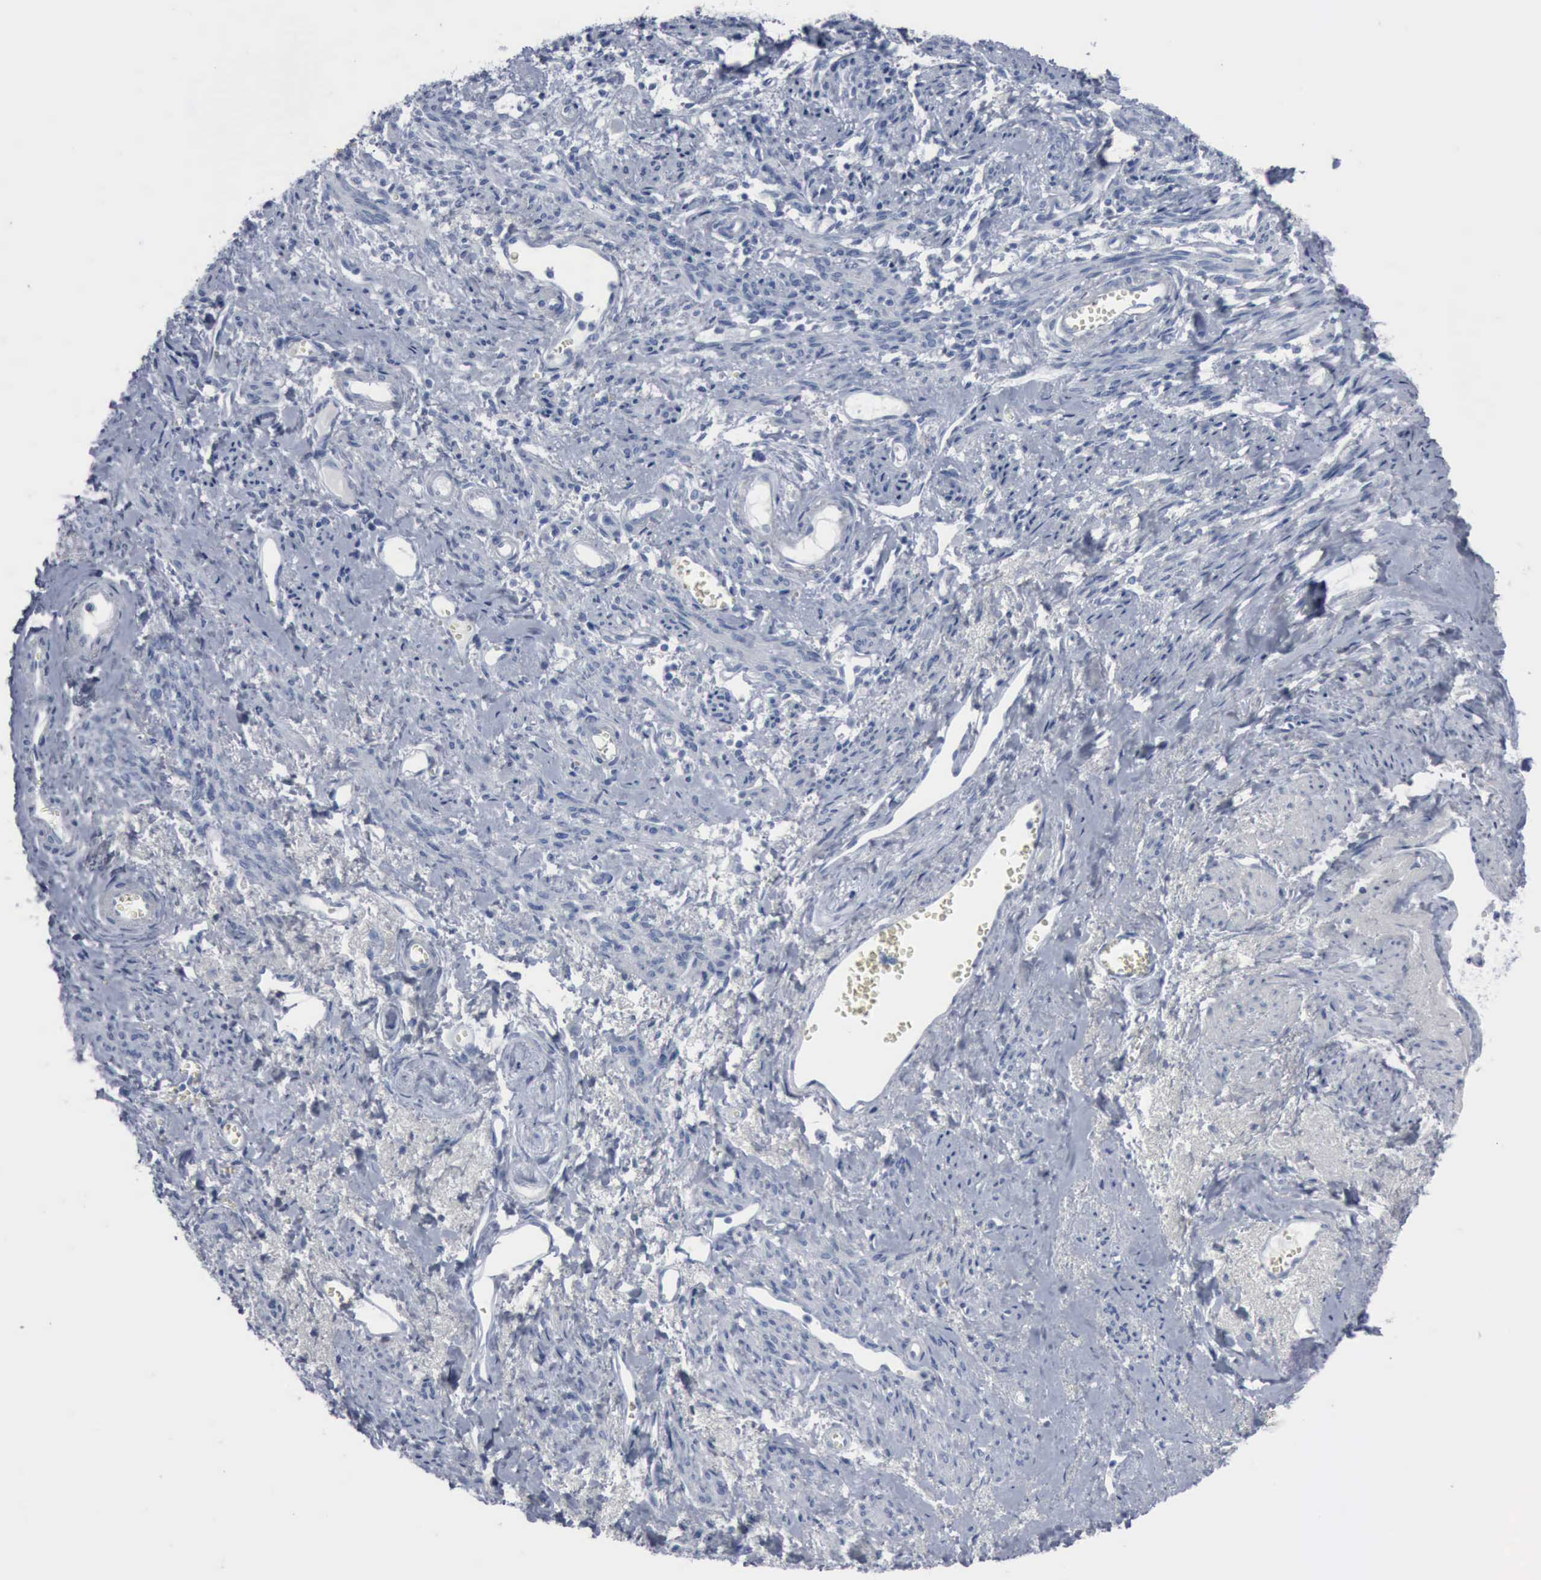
{"staining": {"intensity": "negative", "quantity": "none", "location": "none"}, "tissue": "endometrial cancer", "cell_type": "Tumor cells", "image_type": "cancer", "snomed": [{"axis": "morphology", "description": "Adenocarcinoma, NOS"}, {"axis": "topography", "description": "Endometrium"}], "caption": "IHC of endometrial cancer (adenocarcinoma) displays no staining in tumor cells.", "gene": "DMD", "patient": {"sex": "female", "age": 75}}